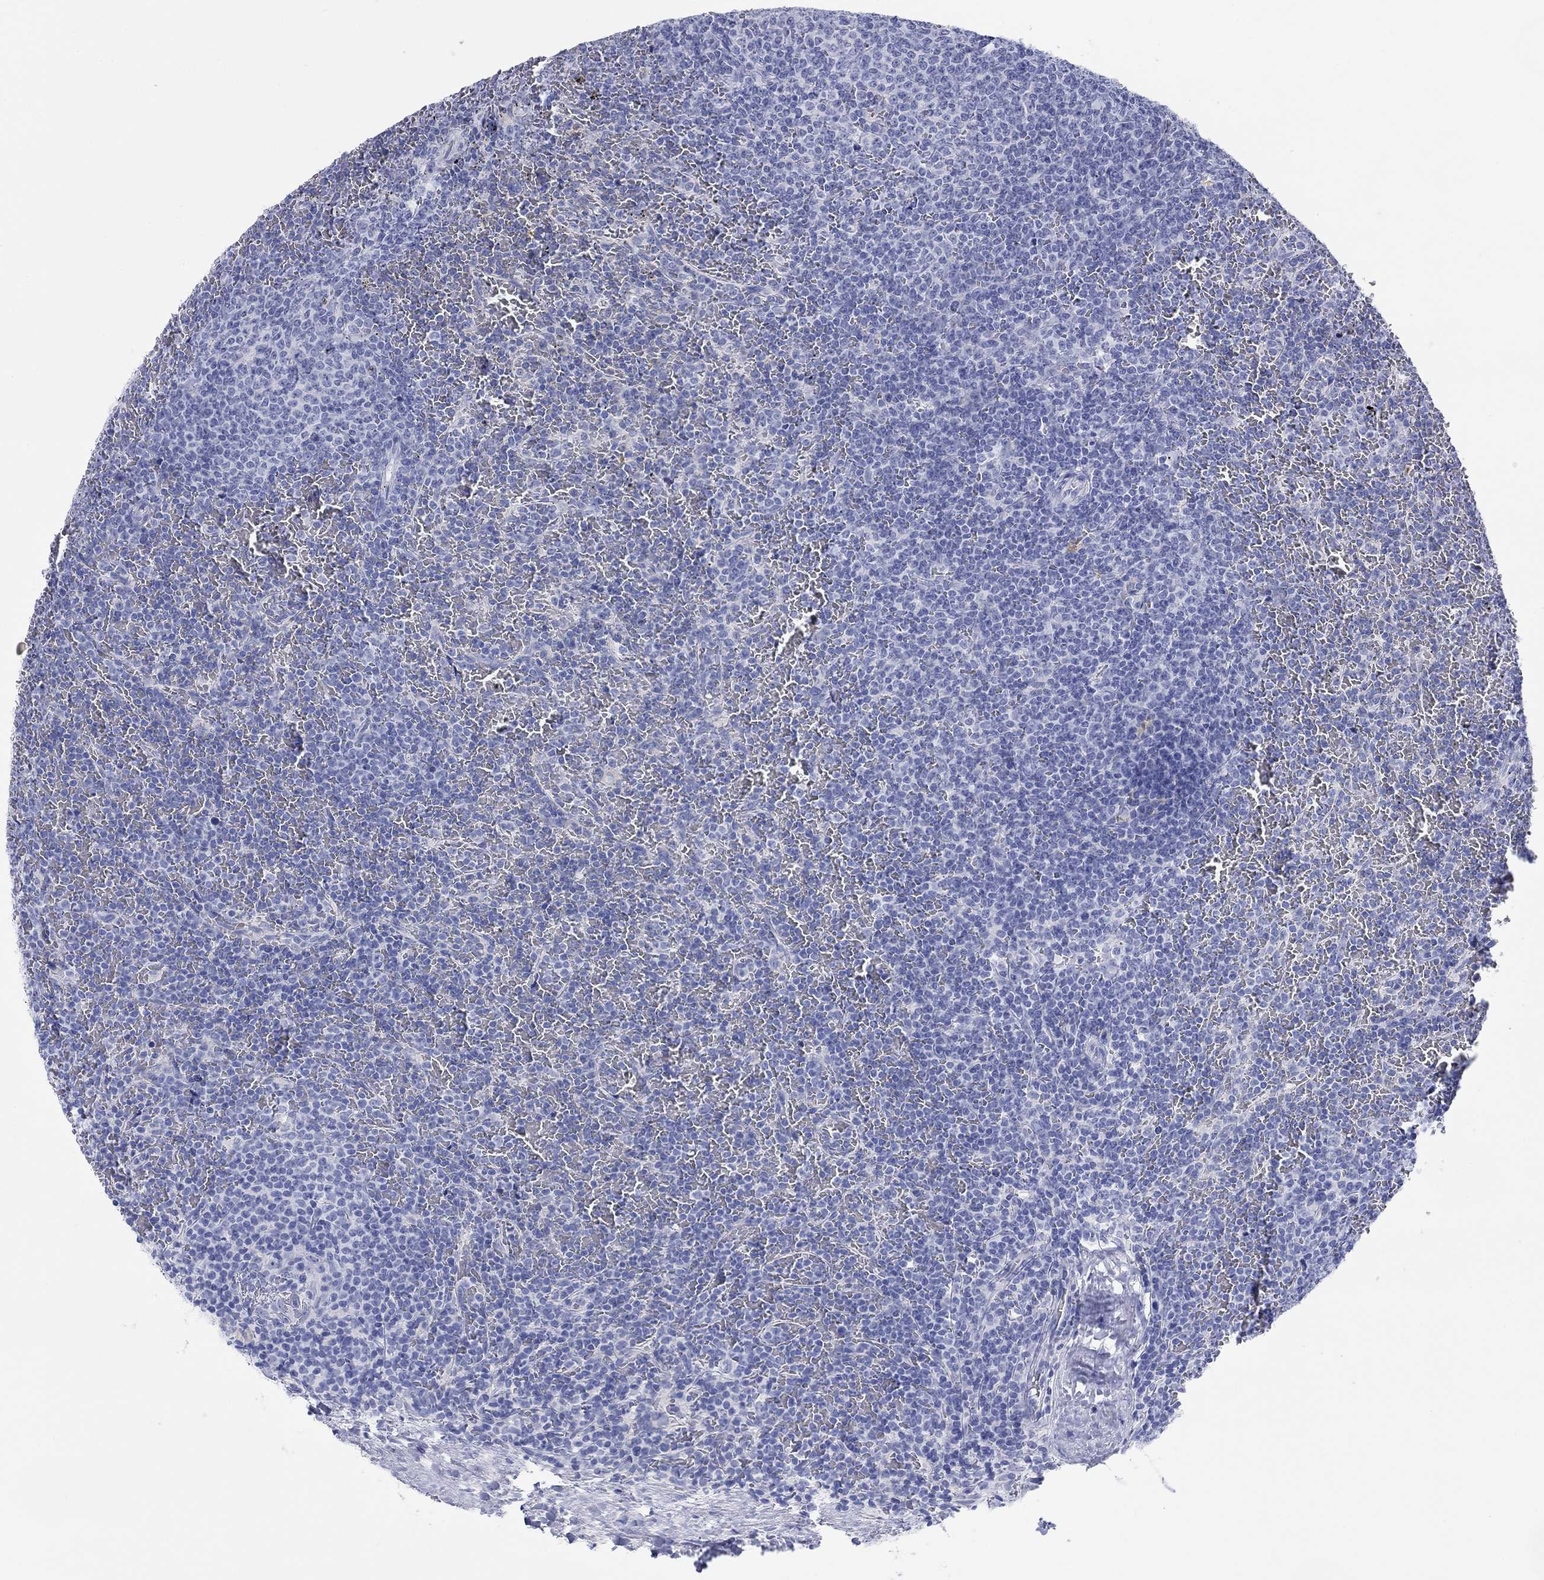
{"staining": {"intensity": "negative", "quantity": "none", "location": "none"}, "tissue": "lymphoma", "cell_type": "Tumor cells", "image_type": "cancer", "snomed": [{"axis": "morphology", "description": "Malignant lymphoma, non-Hodgkin's type, Low grade"}, {"axis": "topography", "description": "Spleen"}], "caption": "IHC micrograph of human lymphoma stained for a protein (brown), which shows no positivity in tumor cells.", "gene": "ATP1B1", "patient": {"sex": "female", "age": 77}}